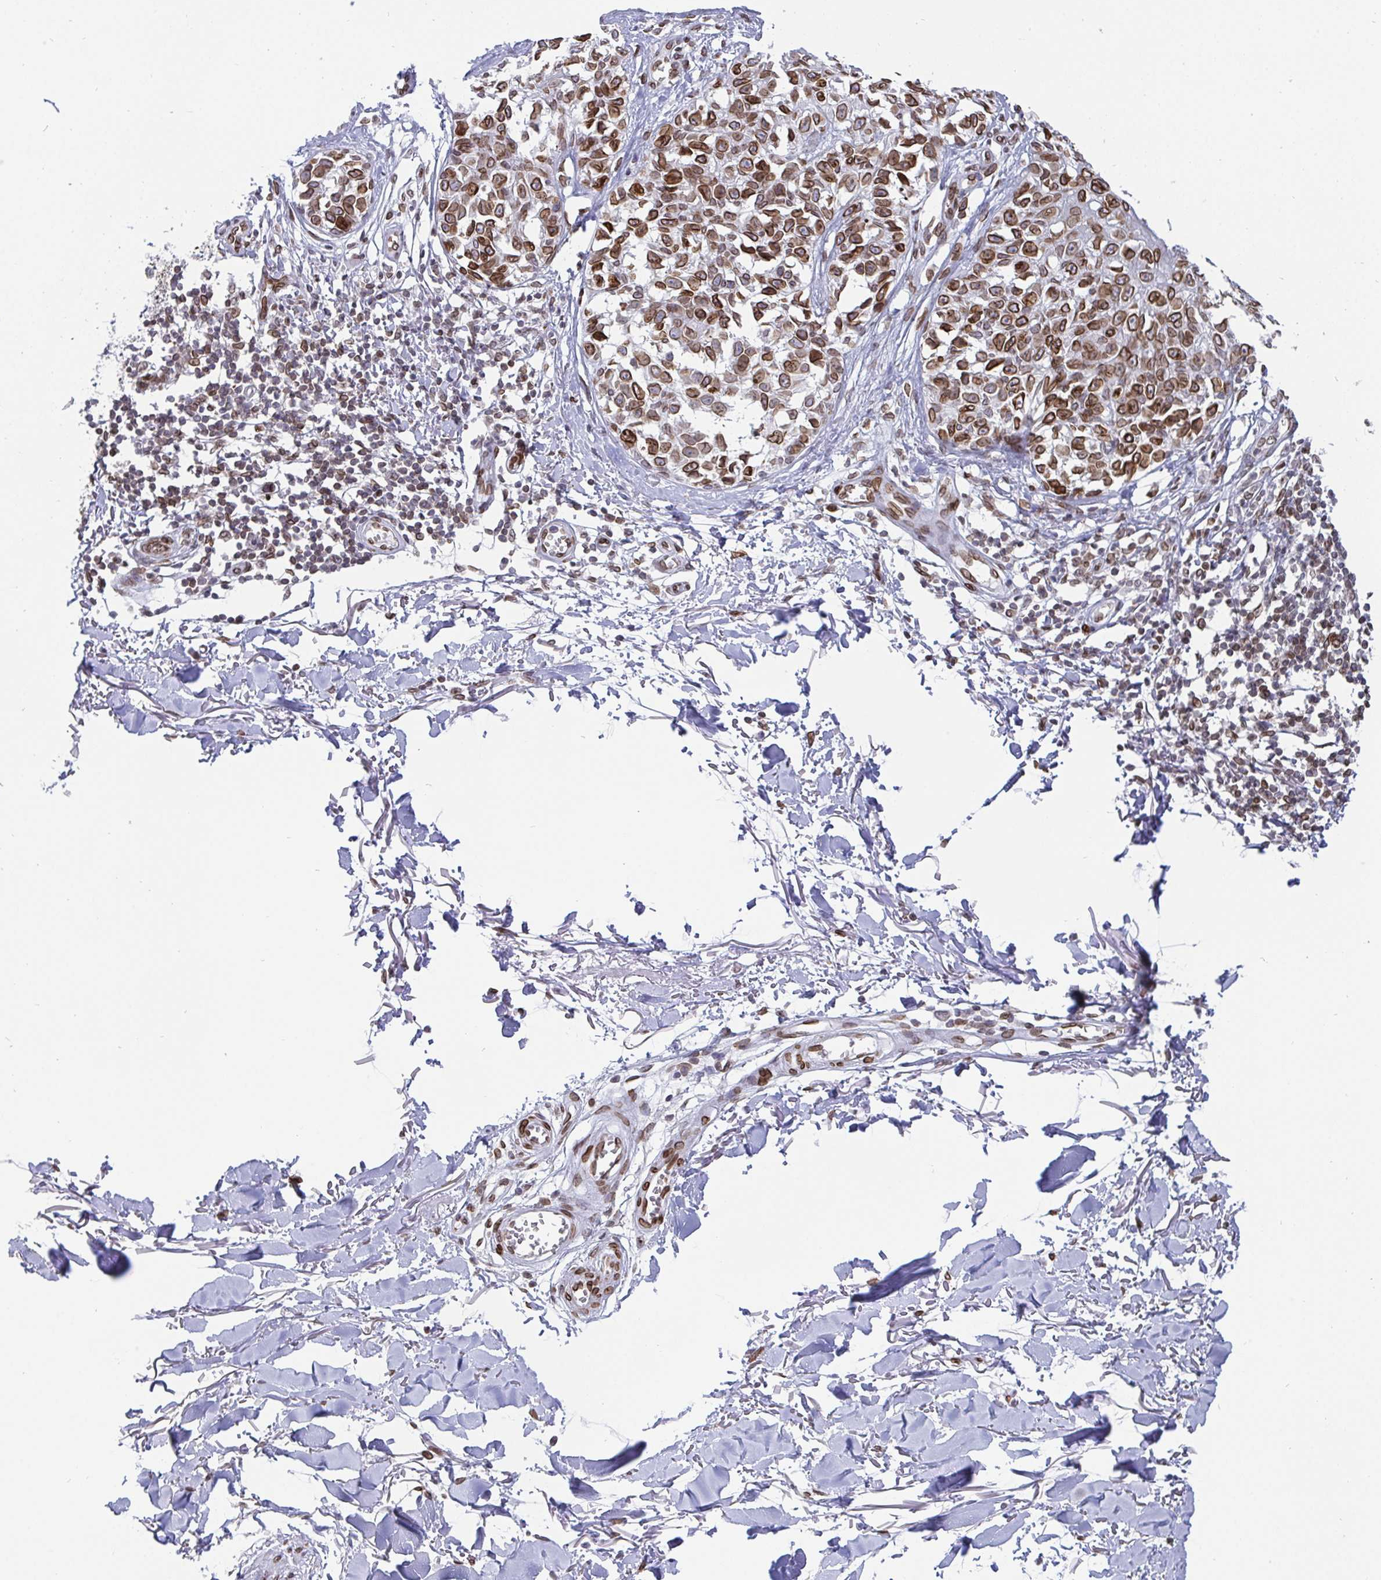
{"staining": {"intensity": "strong", "quantity": ">75%", "location": "cytoplasmic/membranous,nuclear"}, "tissue": "melanoma", "cell_type": "Tumor cells", "image_type": "cancer", "snomed": [{"axis": "morphology", "description": "Malignant melanoma, NOS"}, {"axis": "topography", "description": "Skin"}], "caption": "A micrograph of human malignant melanoma stained for a protein shows strong cytoplasmic/membranous and nuclear brown staining in tumor cells. Nuclei are stained in blue.", "gene": "EMD", "patient": {"sex": "male", "age": 73}}